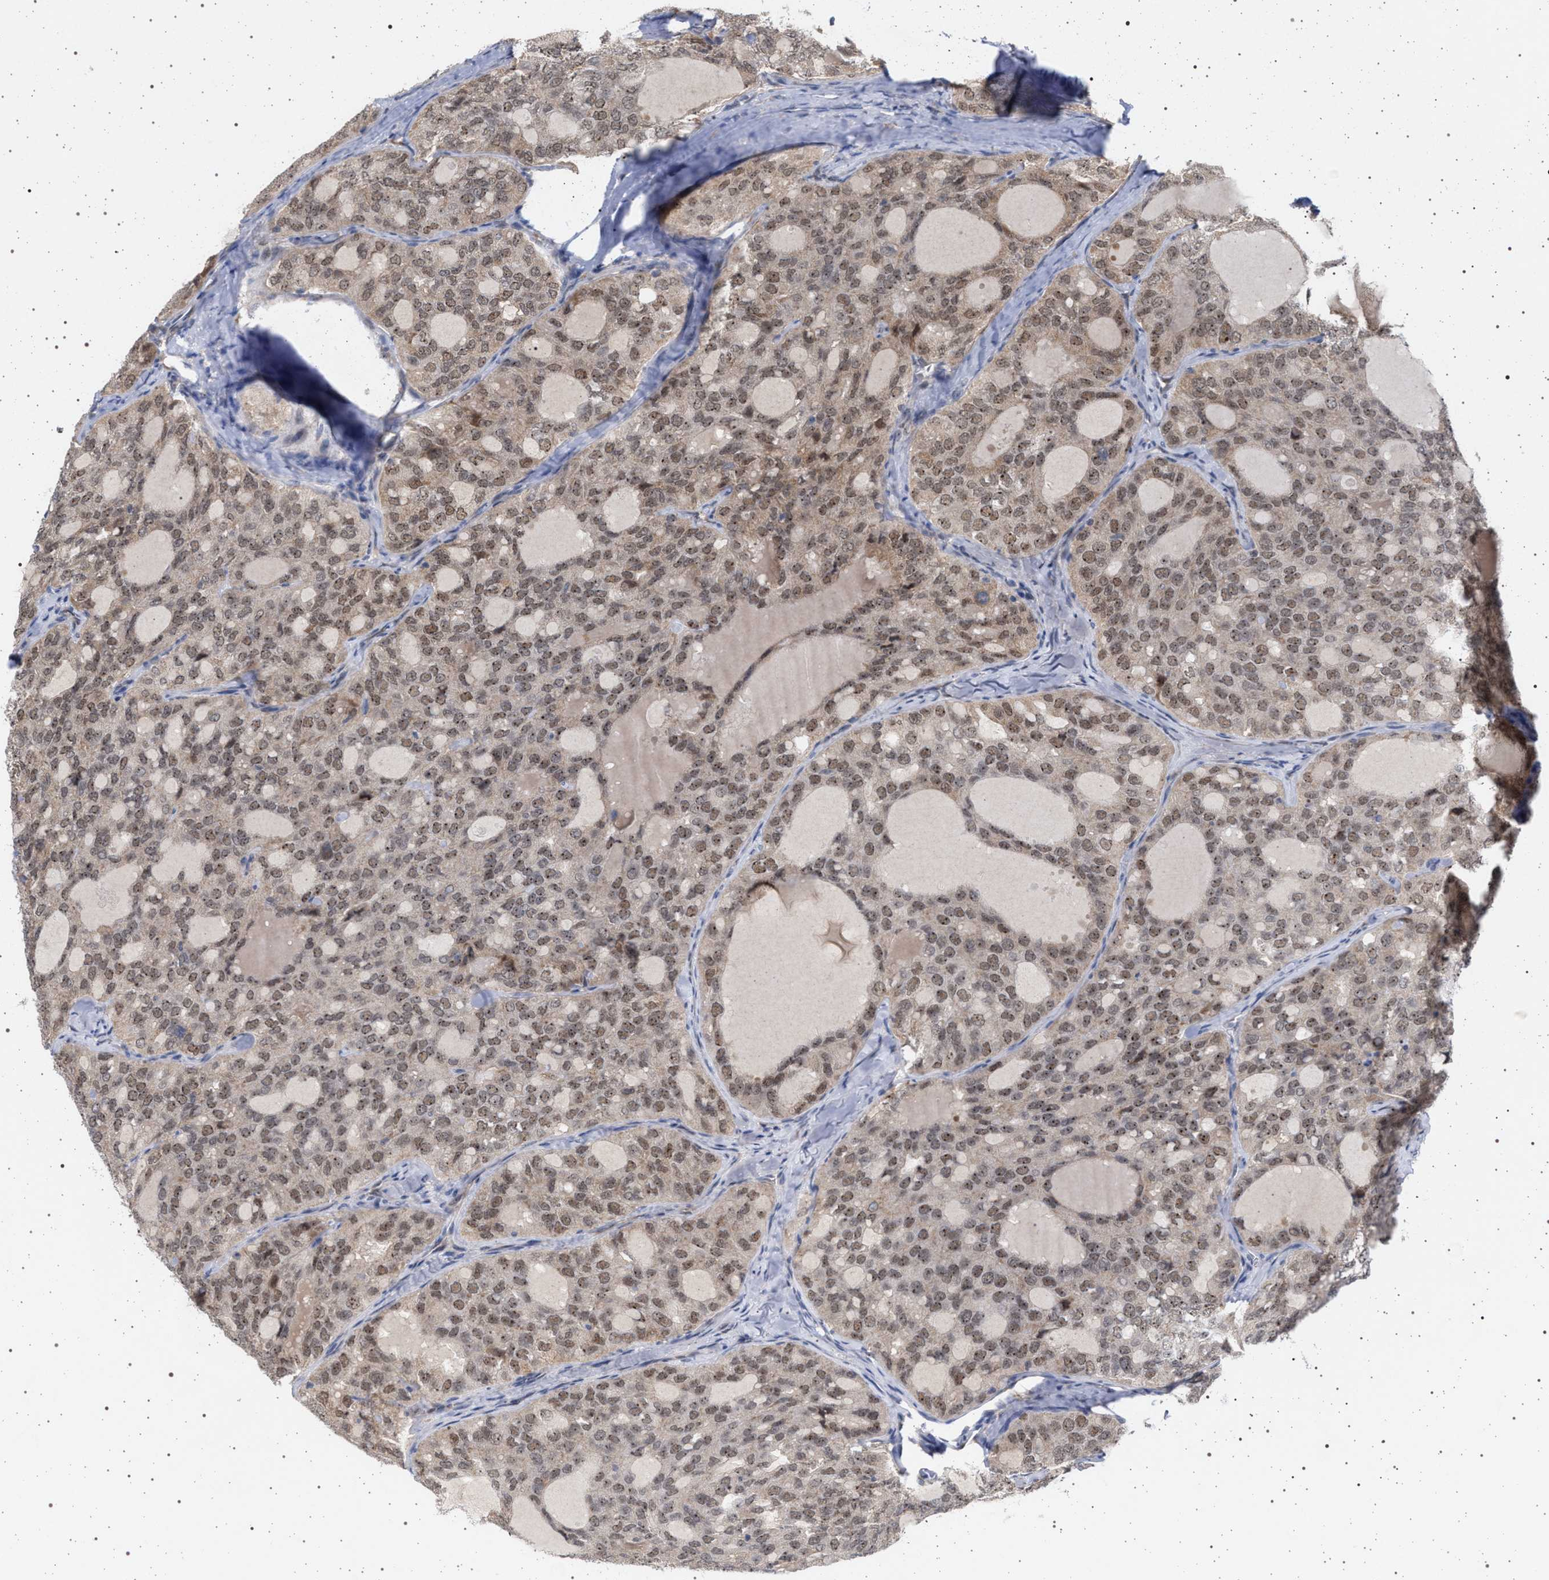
{"staining": {"intensity": "moderate", "quantity": ">75%", "location": "nuclear"}, "tissue": "thyroid cancer", "cell_type": "Tumor cells", "image_type": "cancer", "snomed": [{"axis": "morphology", "description": "Follicular adenoma carcinoma, NOS"}, {"axis": "topography", "description": "Thyroid gland"}], "caption": "Immunohistochemical staining of follicular adenoma carcinoma (thyroid) displays moderate nuclear protein expression in approximately >75% of tumor cells.", "gene": "ELAC2", "patient": {"sex": "male", "age": 75}}